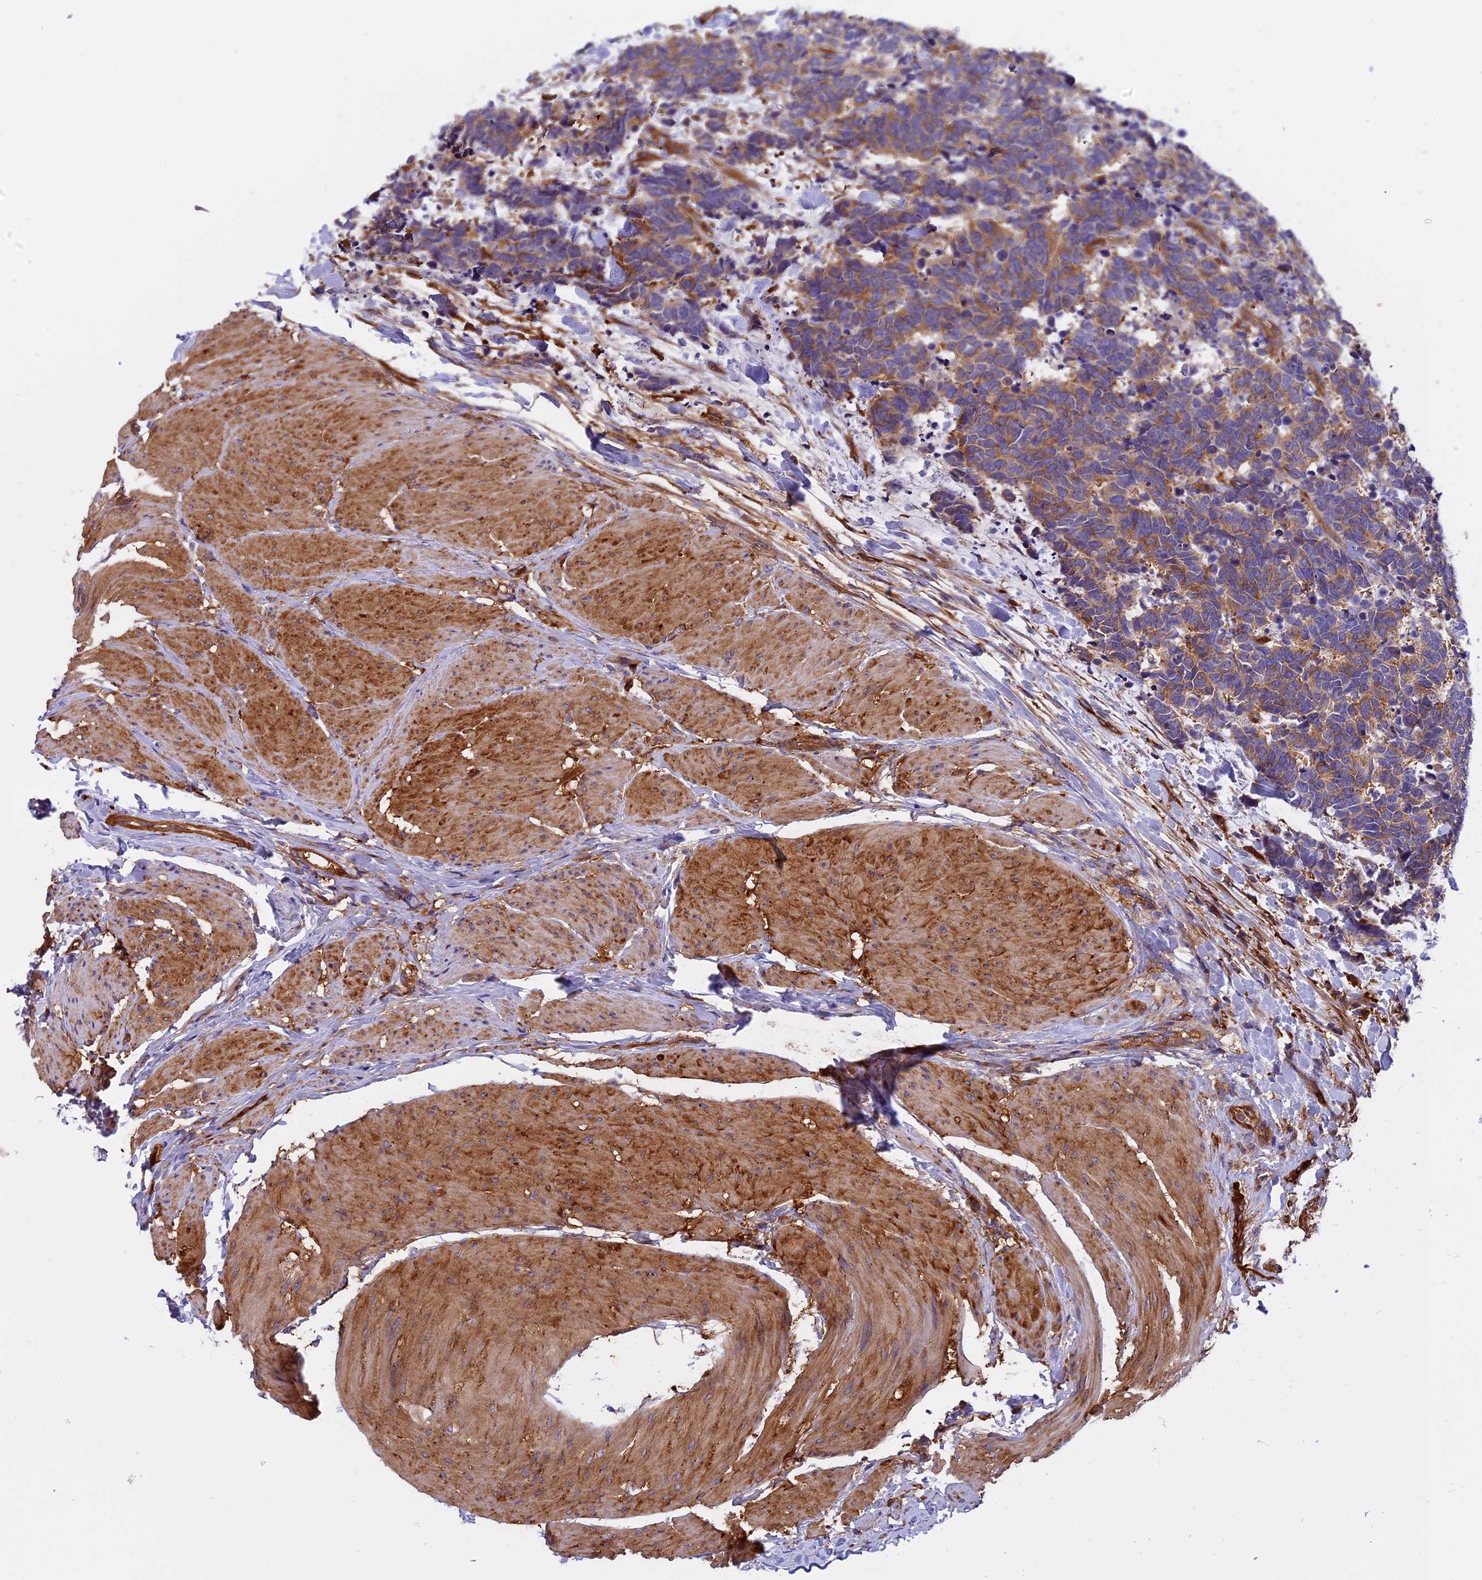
{"staining": {"intensity": "moderate", "quantity": ">75%", "location": "cytoplasmic/membranous"}, "tissue": "carcinoid", "cell_type": "Tumor cells", "image_type": "cancer", "snomed": [{"axis": "morphology", "description": "Carcinoma, NOS"}, {"axis": "morphology", "description": "Carcinoid, malignant, NOS"}, {"axis": "topography", "description": "Urinary bladder"}], "caption": "Immunohistochemical staining of malignant carcinoid shows medium levels of moderate cytoplasmic/membranous staining in about >75% of tumor cells.", "gene": "EHBP1L1", "patient": {"sex": "male", "age": 57}}